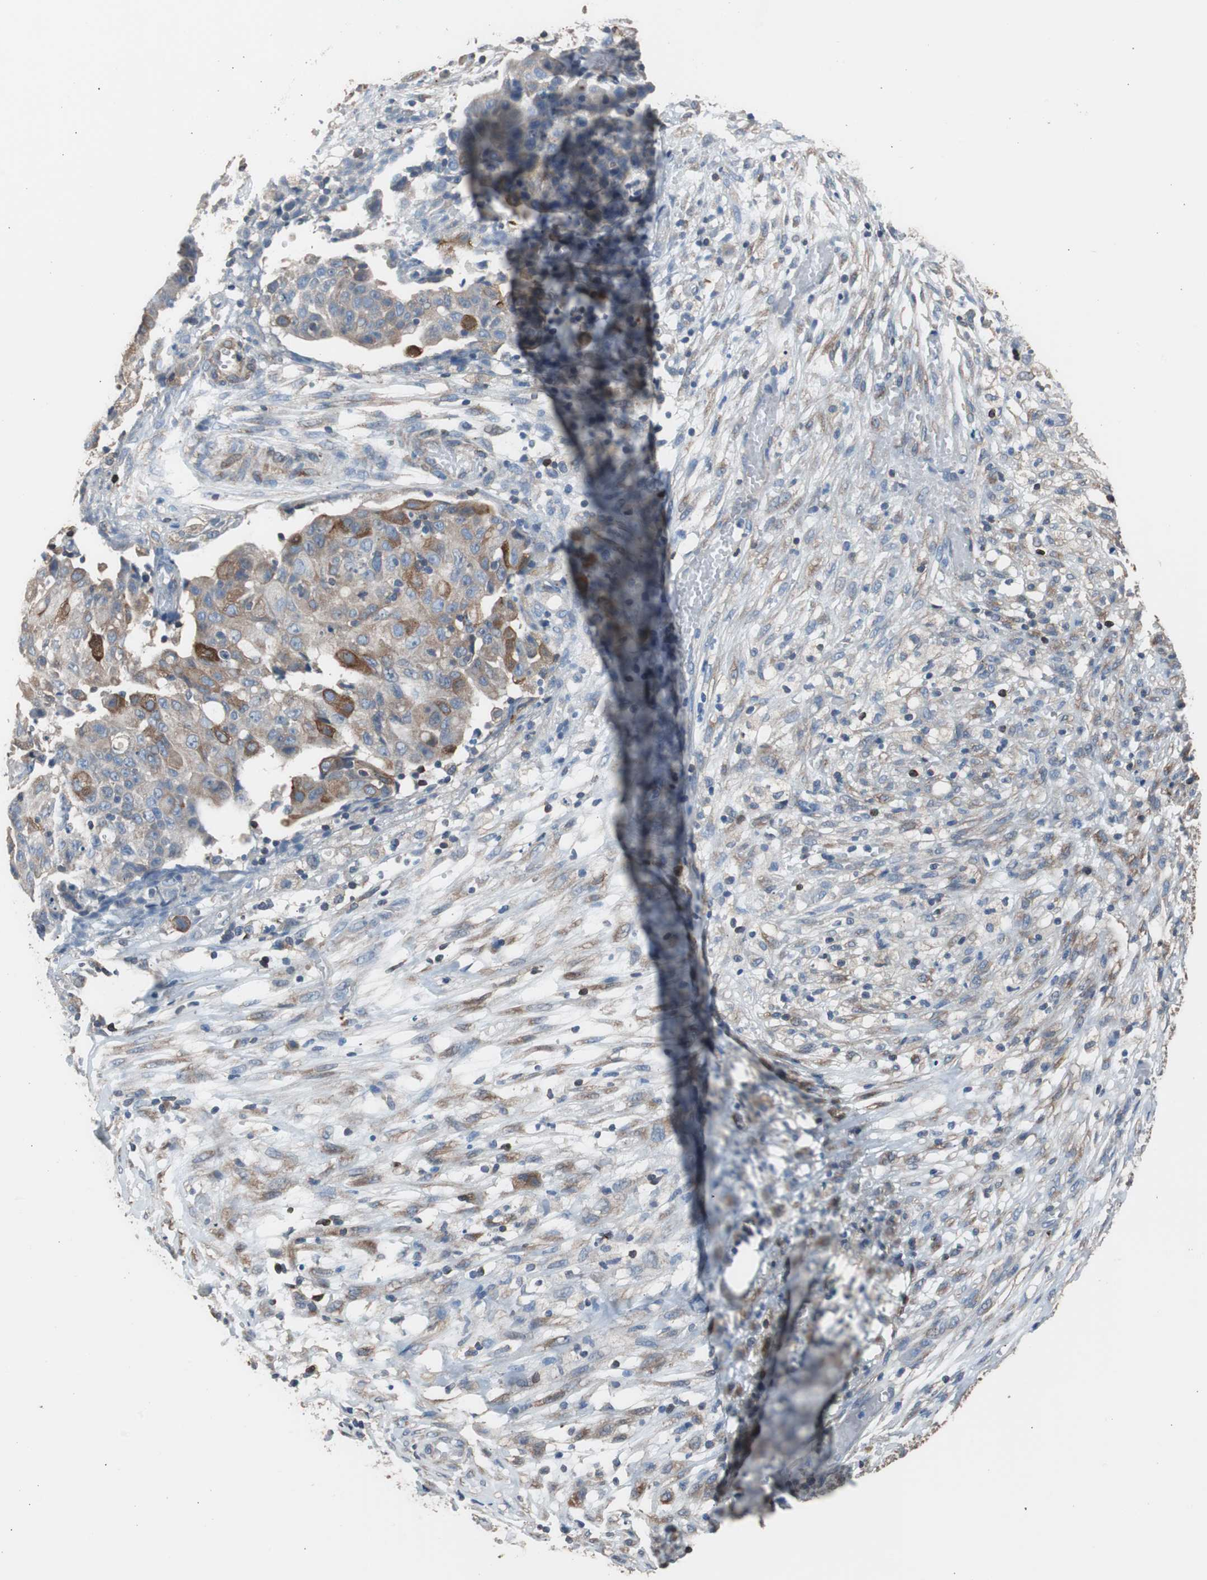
{"staining": {"intensity": "moderate", "quantity": ">75%", "location": "cytoplasmic/membranous"}, "tissue": "ovarian cancer", "cell_type": "Tumor cells", "image_type": "cancer", "snomed": [{"axis": "morphology", "description": "Carcinoma, endometroid"}, {"axis": "topography", "description": "Ovary"}], "caption": "Ovarian cancer stained for a protein reveals moderate cytoplasmic/membranous positivity in tumor cells.", "gene": "PBXIP1", "patient": {"sex": "female", "age": 42}}